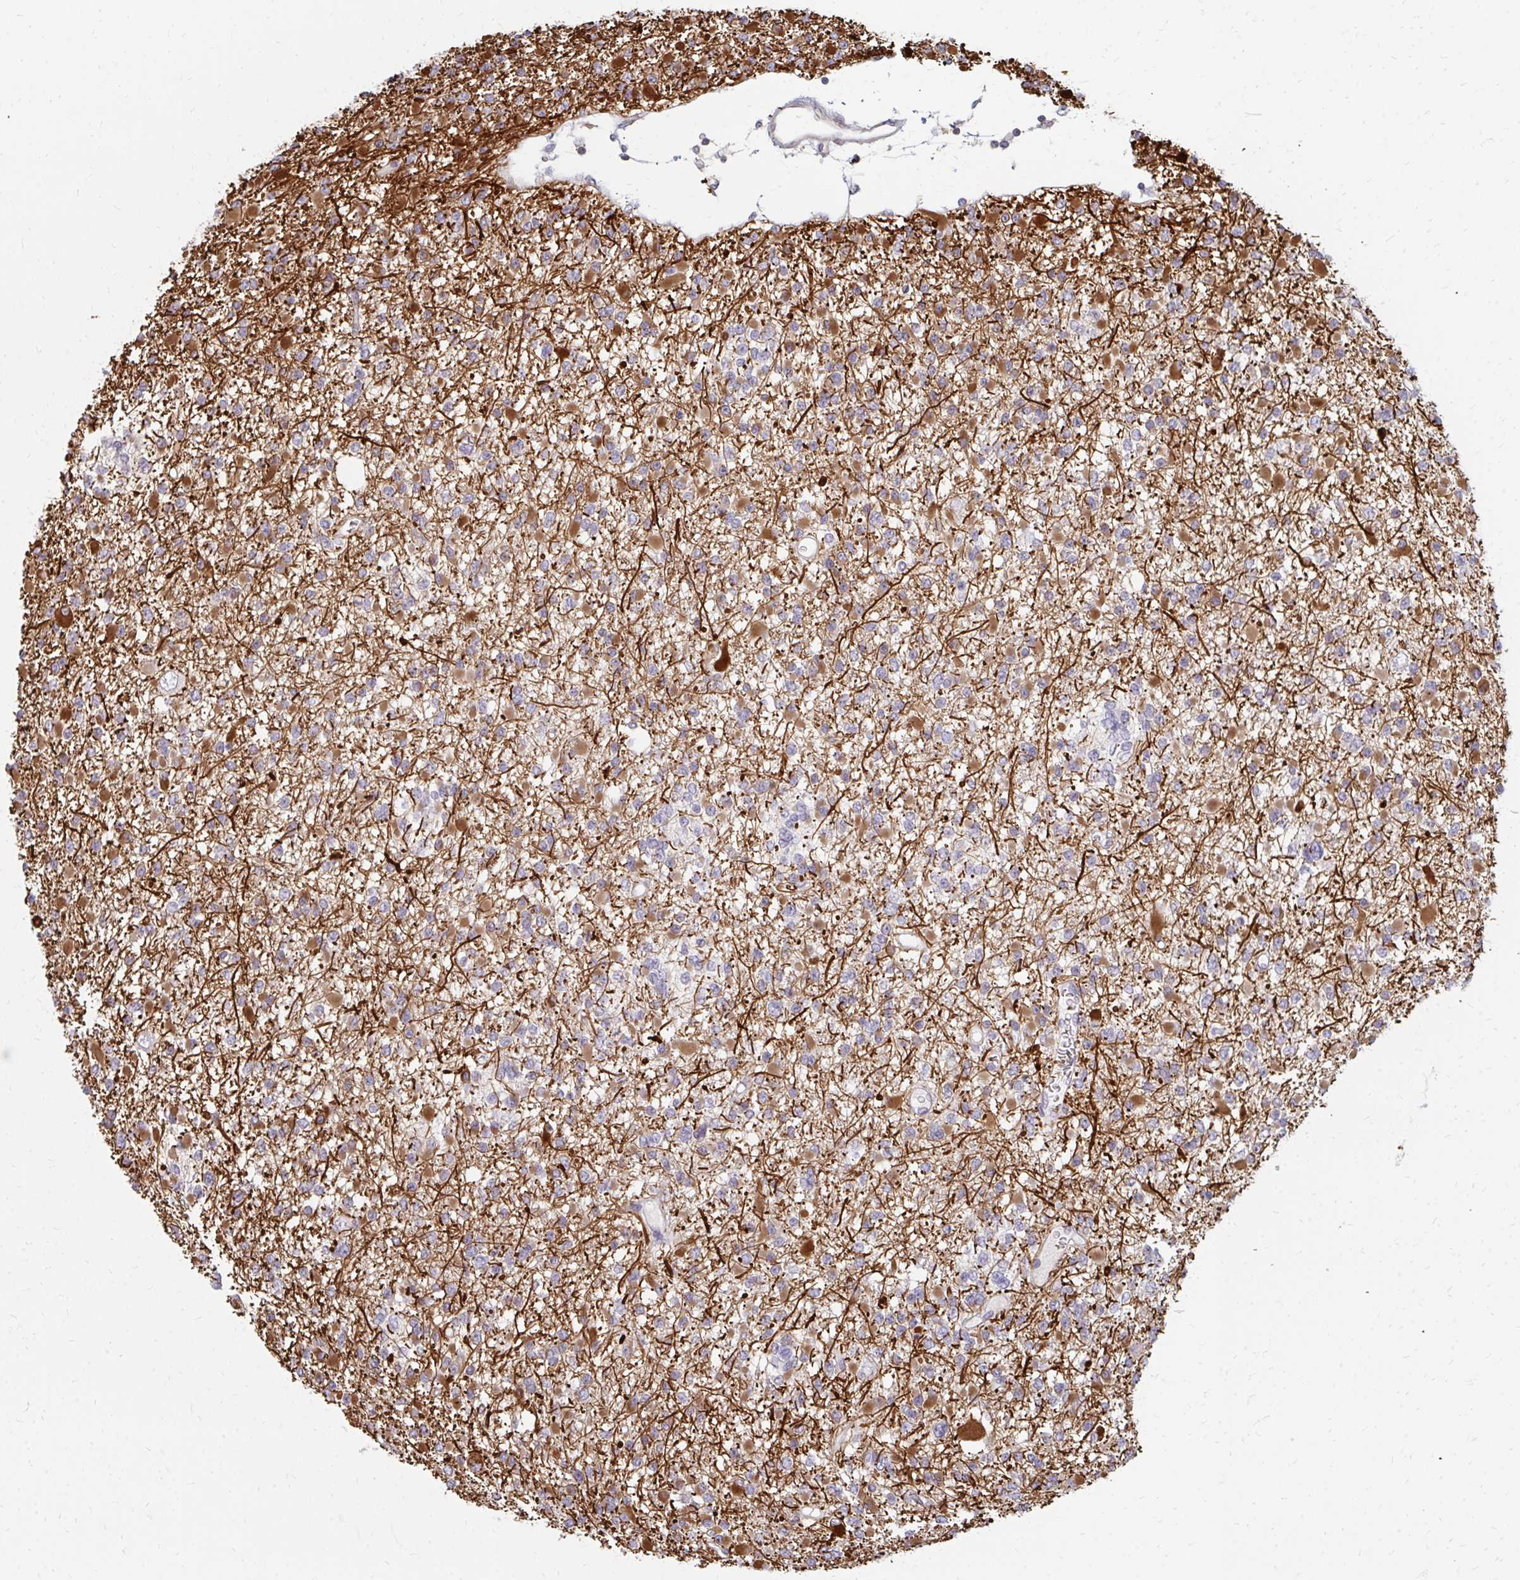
{"staining": {"intensity": "moderate", "quantity": "<25%", "location": "cytoplasmic/membranous"}, "tissue": "glioma", "cell_type": "Tumor cells", "image_type": "cancer", "snomed": [{"axis": "morphology", "description": "Glioma, malignant, Low grade"}, {"axis": "topography", "description": "Brain"}], "caption": "Malignant low-grade glioma stained with a protein marker shows moderate staining in tumor cells.", "gene": "GPC5", "patient": {"sex": "female", "age": 22}}